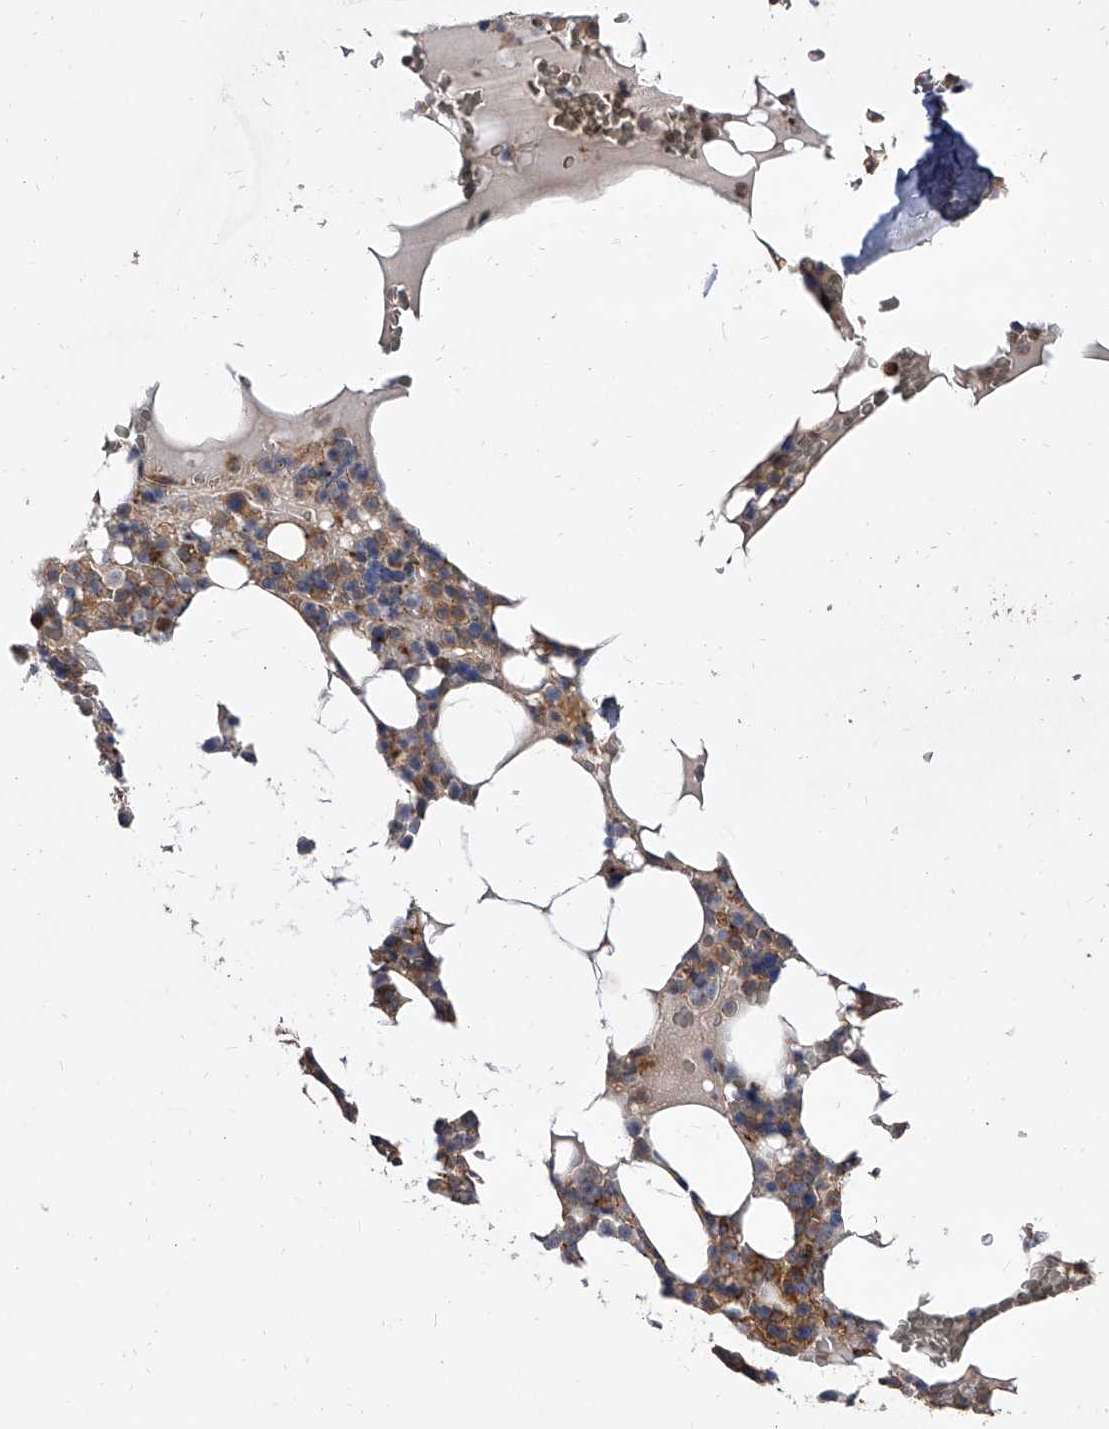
{"staining": {"intensity": "moderate", "quantity": ">75%", "location": "cytoplasmic/membranous"}, "tissue": "bone marrow", "cell_type": "Hematopoietic cells", "image_type": "normal", "snomed": [{"axis": "morphology", "description": "Normal tissue, NOS"}, {"axis": "topography", "description": "Bone marrow"}], "caption": "Immunohistochemistry (IHC) image of unremarkable bone marrow stained for a protein (brown), which reveals medium levels of moderate cytoplasmic/membranous positivity in about >75% of hematopoietic cells.", "gene": "PISD", "patient": {"sex": "male", "age": 58}}